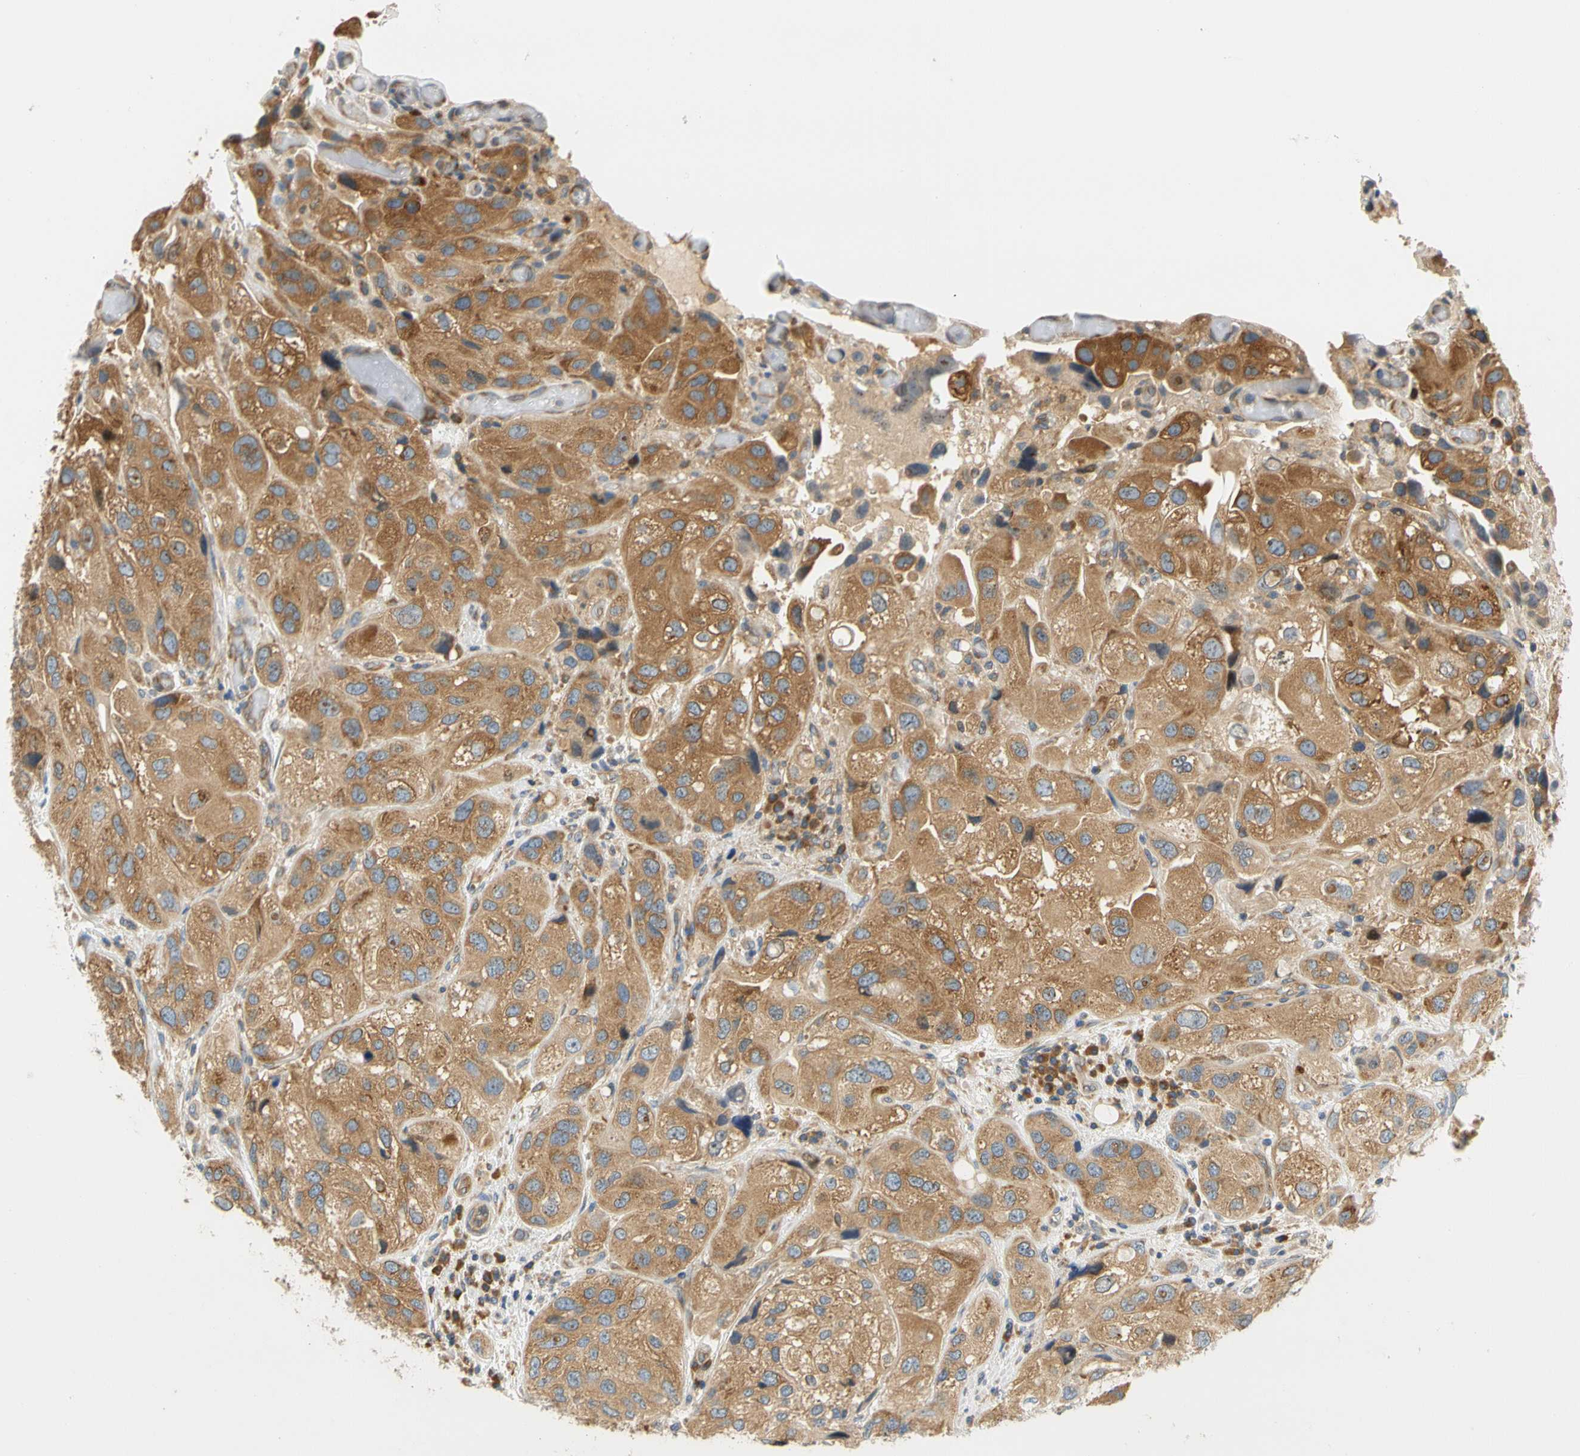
{"staining": {"intensity": "moderate", "quantity": ">75%", "location": "cytoplasmic/membranous"}, "tissue": "urothelial cancer", "cell_type": "Tumor cells", "image_type": "cancer", "snomed": [{"axis": "morphology", "description": "Urothelial carcinoma, High grade"}, {"axis": "topography", "description": "Urinary bladder"}], "caption": "High-grade urothelial carcinoma was stained to show a protein in brown. There is medium levels of moderate cytoplasmic/membranous expression in approximately >75% of tumor cells.", "gene": "LRRC47", "patient": {"sex": "female", "age": 64}}